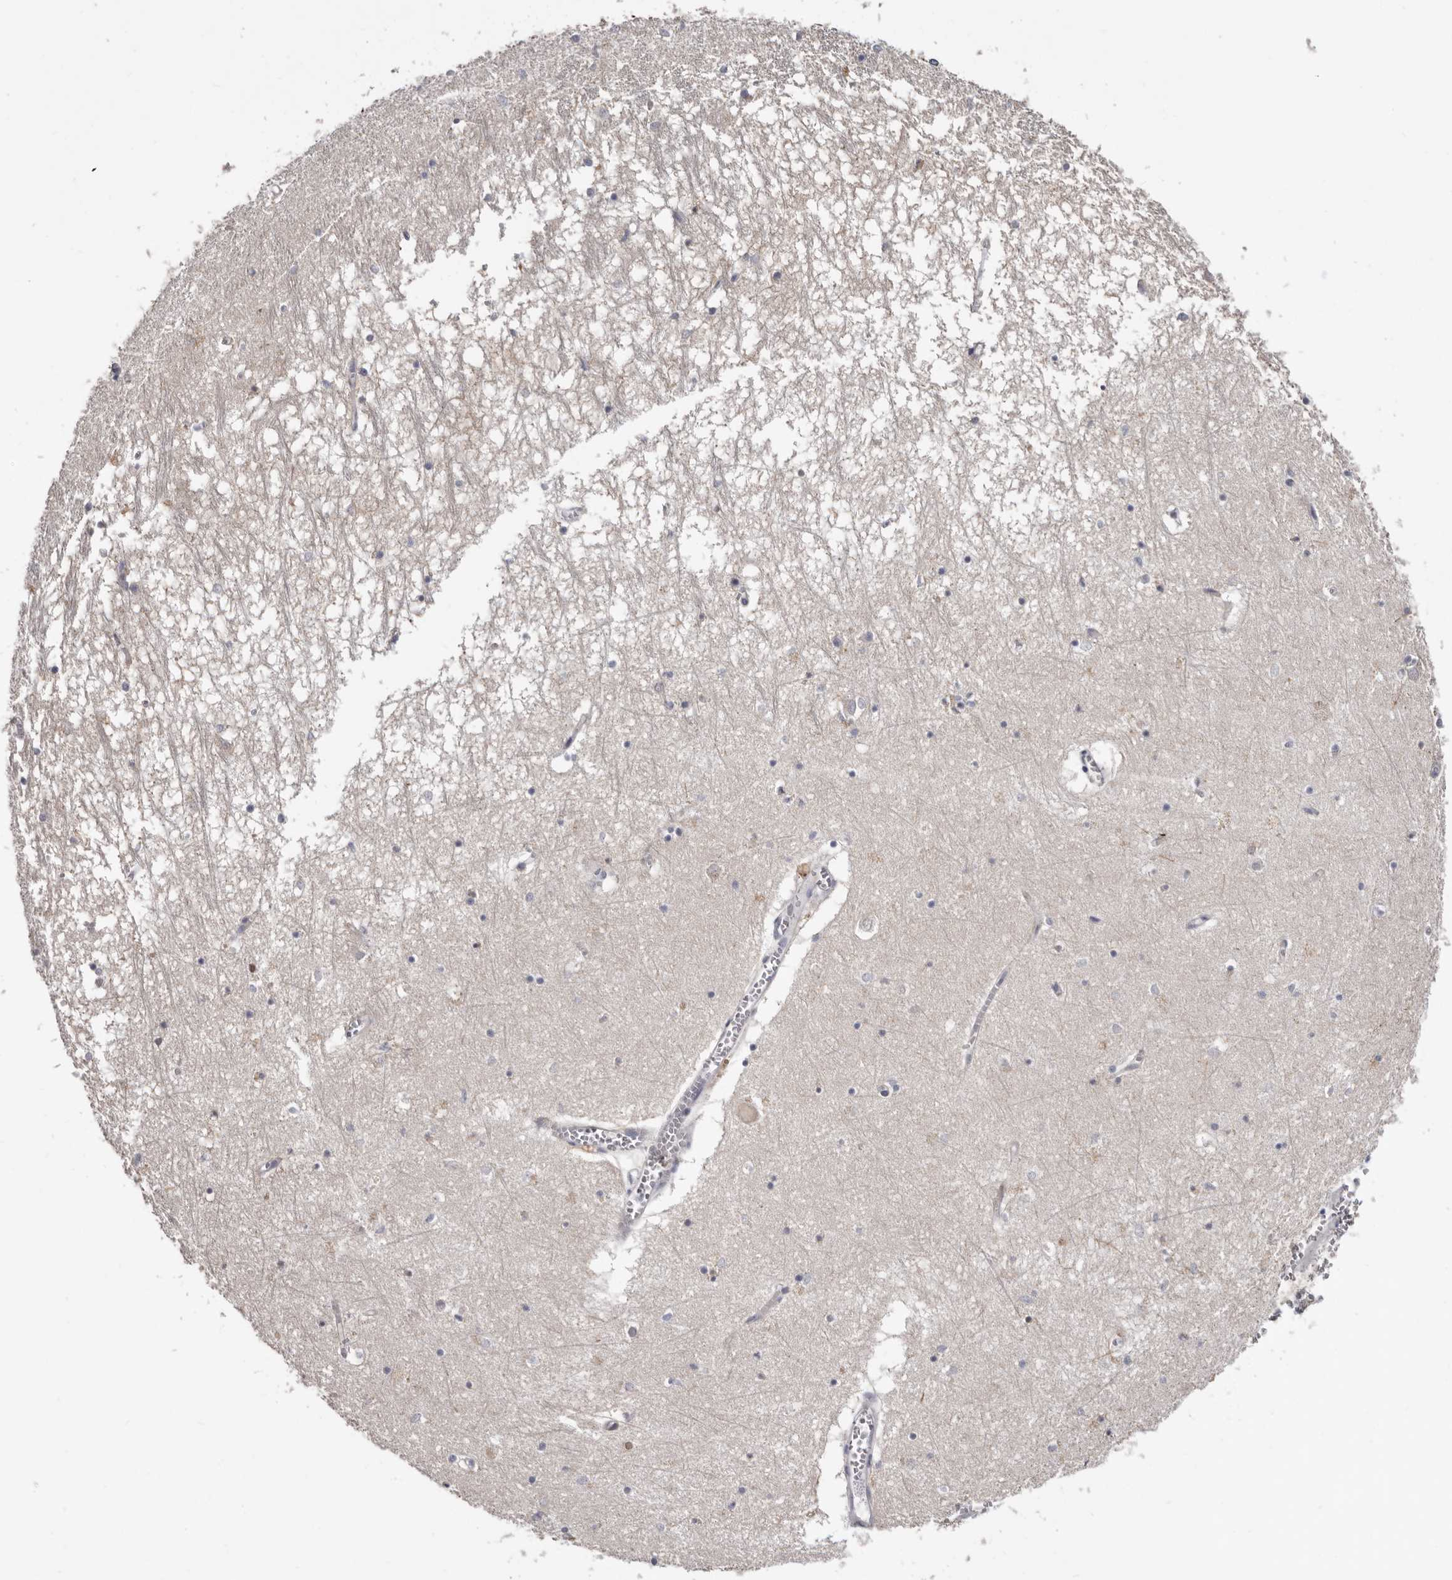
{"staining": {"intensity": "negative", "quantity": "none", "location": "none"}, "tissue": "hippocampus", "cell_type": "Glial cells", "image_type": "normal", "snomed": [{"axis": "morphology", "description": "Normal tissue, NOS"}, {"axis": "topography", "description": "Hippocampus"}], "caption": "IHC micrograph of normal hippocampus stained for a protein (brown), which displays no staining in glial cells. Nuclei are stained in blue.", "gene": "SPTA1", "patient": {"sex": "male", "age": 70}}